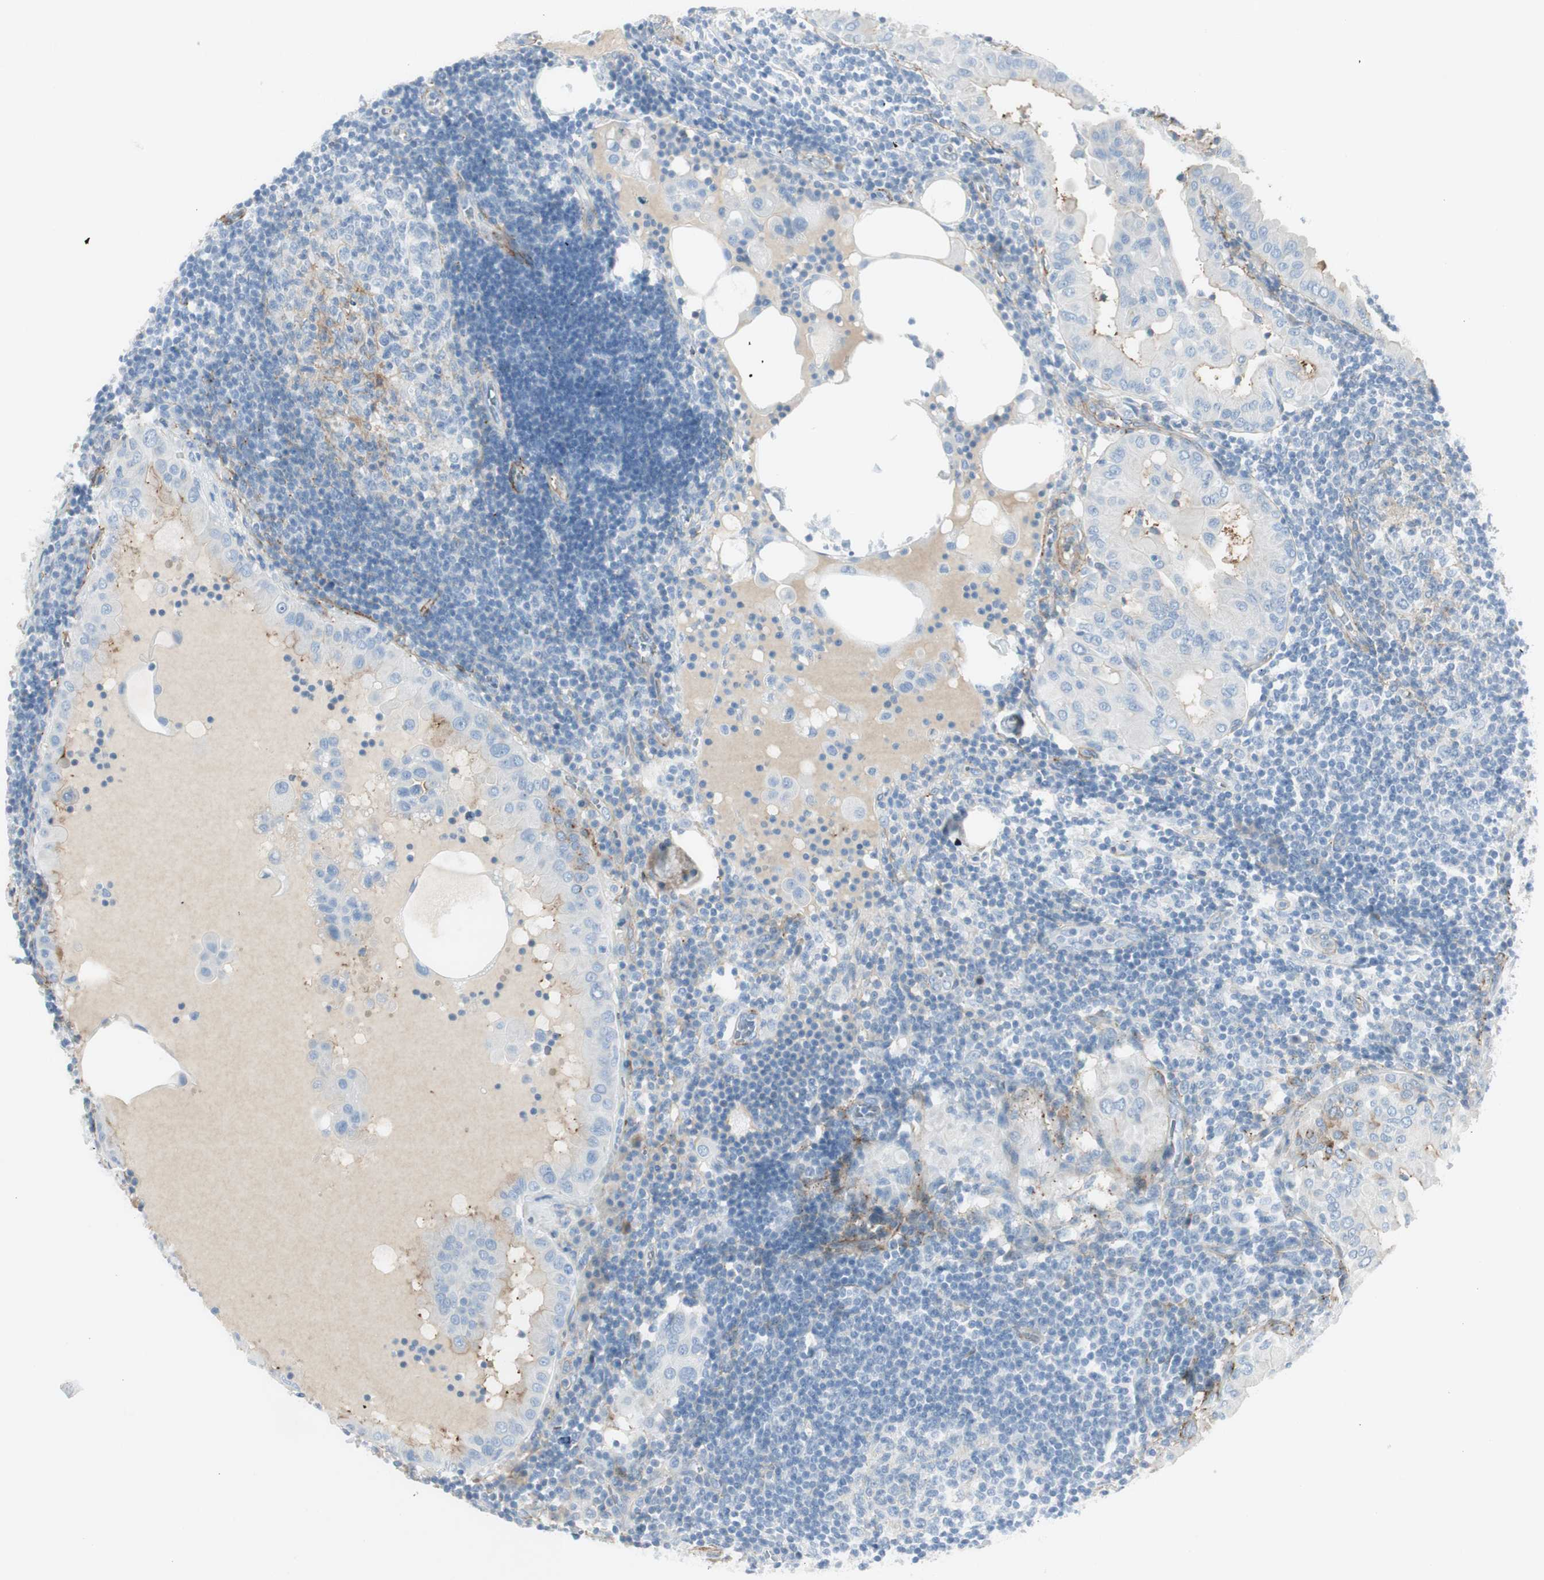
{"staining": {"intensity": "negative", "quantity": "none", "location": "none"}, "tissue": "thyroid cancer", "cell_type": "Tumor cells", "image_type": "cancer", "snomed": [{"axis": "morphology", "description": "Papillary adenocarcinoma, NOS"}, {"axis": "topography", "description": "Thyroid gland"}], "caption": "IHC histopathology image of neoplastic tissue: human thyroid cancer (papillary adenocarcinoma) stained with DAB exhibits no significant protein positivity in tumor cells.", "gene": "CACNA2D1", "patient": {"sex": "male", "age": 33}}